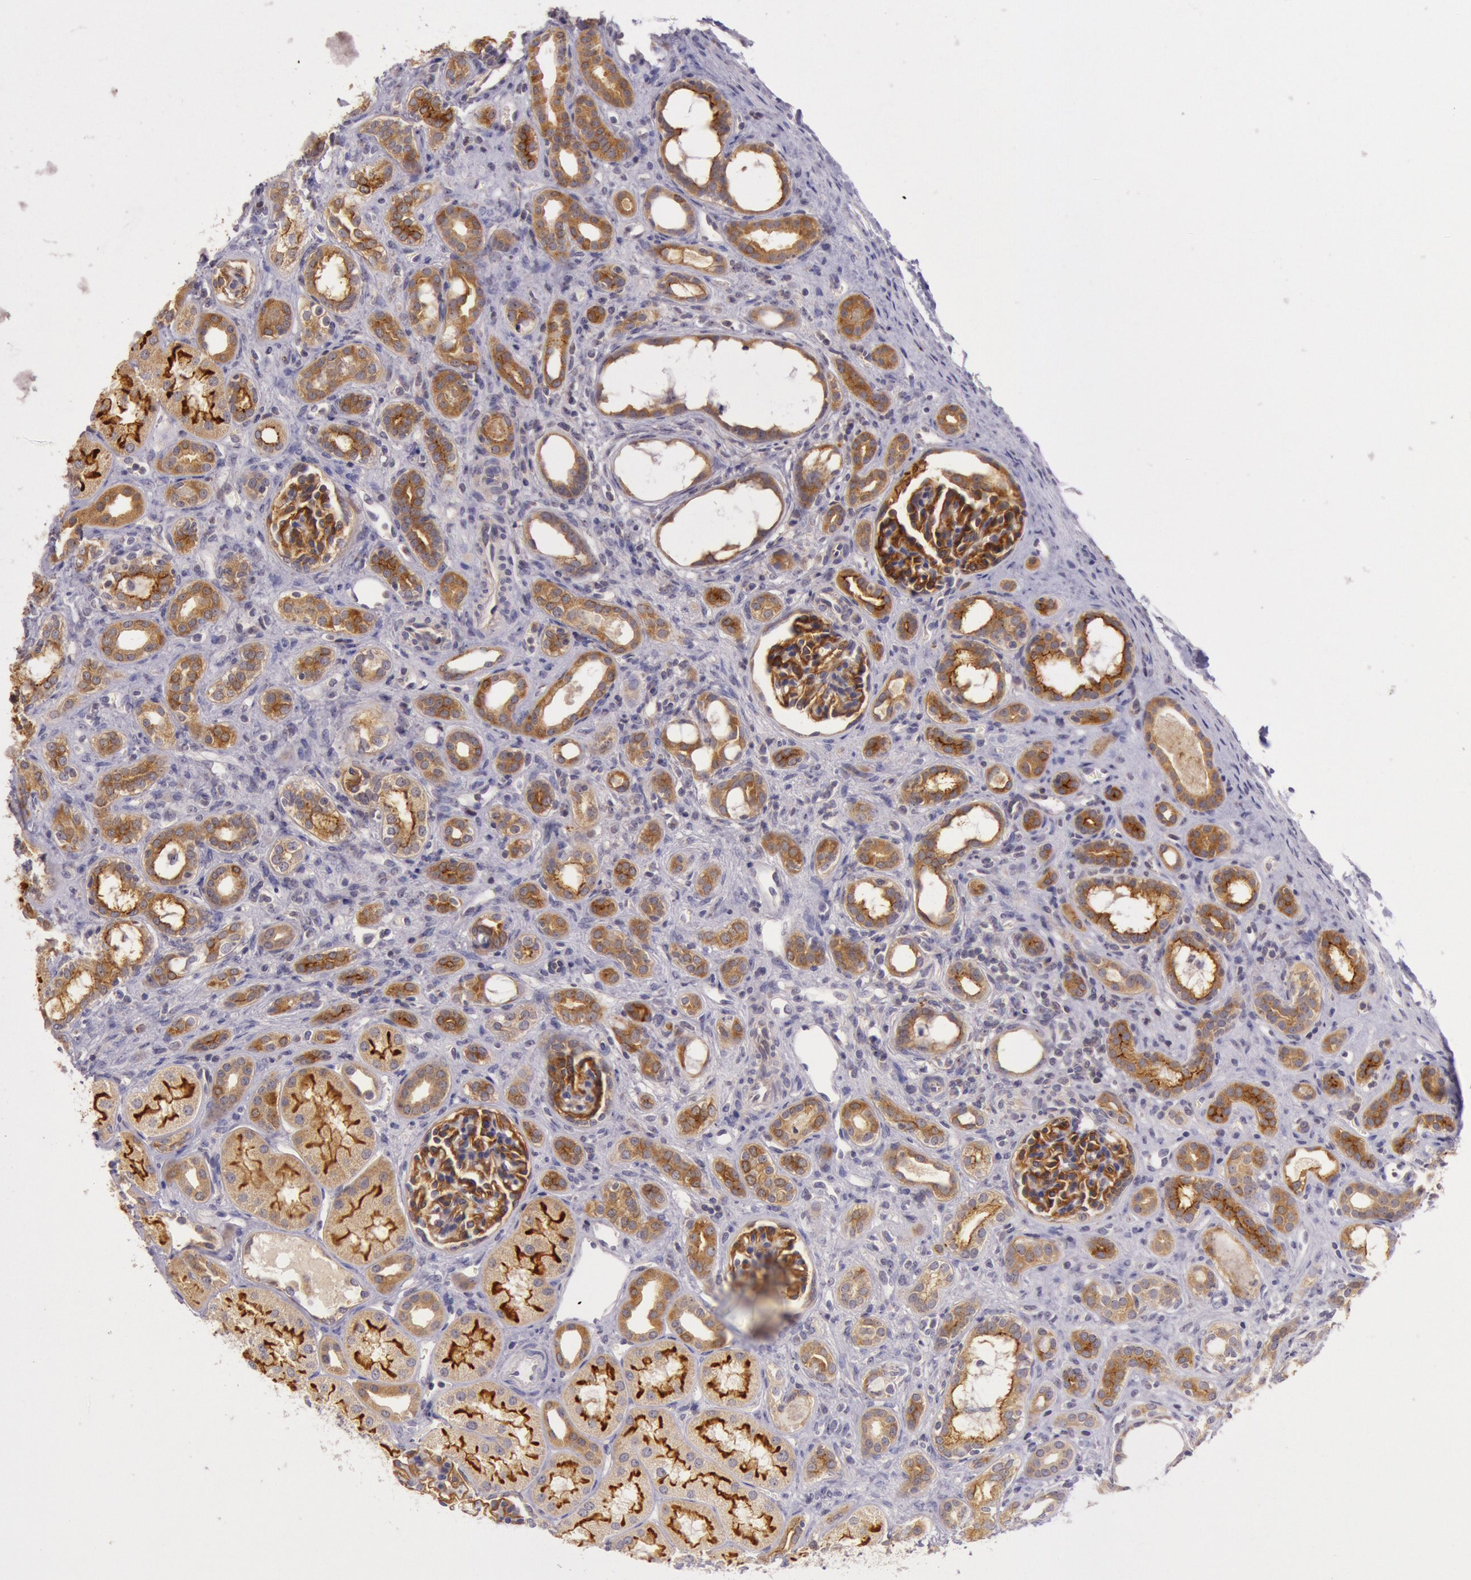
{"staining": {"intensity": "strong", "quantity": ">75%", "location": "cytoplasmic/membranous"}, "tissue": "kidney", "cell_type": "Cells in glomeruli", "image_type": "normal", "snomed": [{"axis": "morphology", "description": "Normal tissue, NOS"}, {"axis": "topography", "description": "Kidney"}], "caption": "Strong cytoplasmic/membranous protein staining is seen in approximately >75% of cells in glomeruli in kidney.", "gene": "CDK16", "patient": {"sex": "male", "age": 7}}